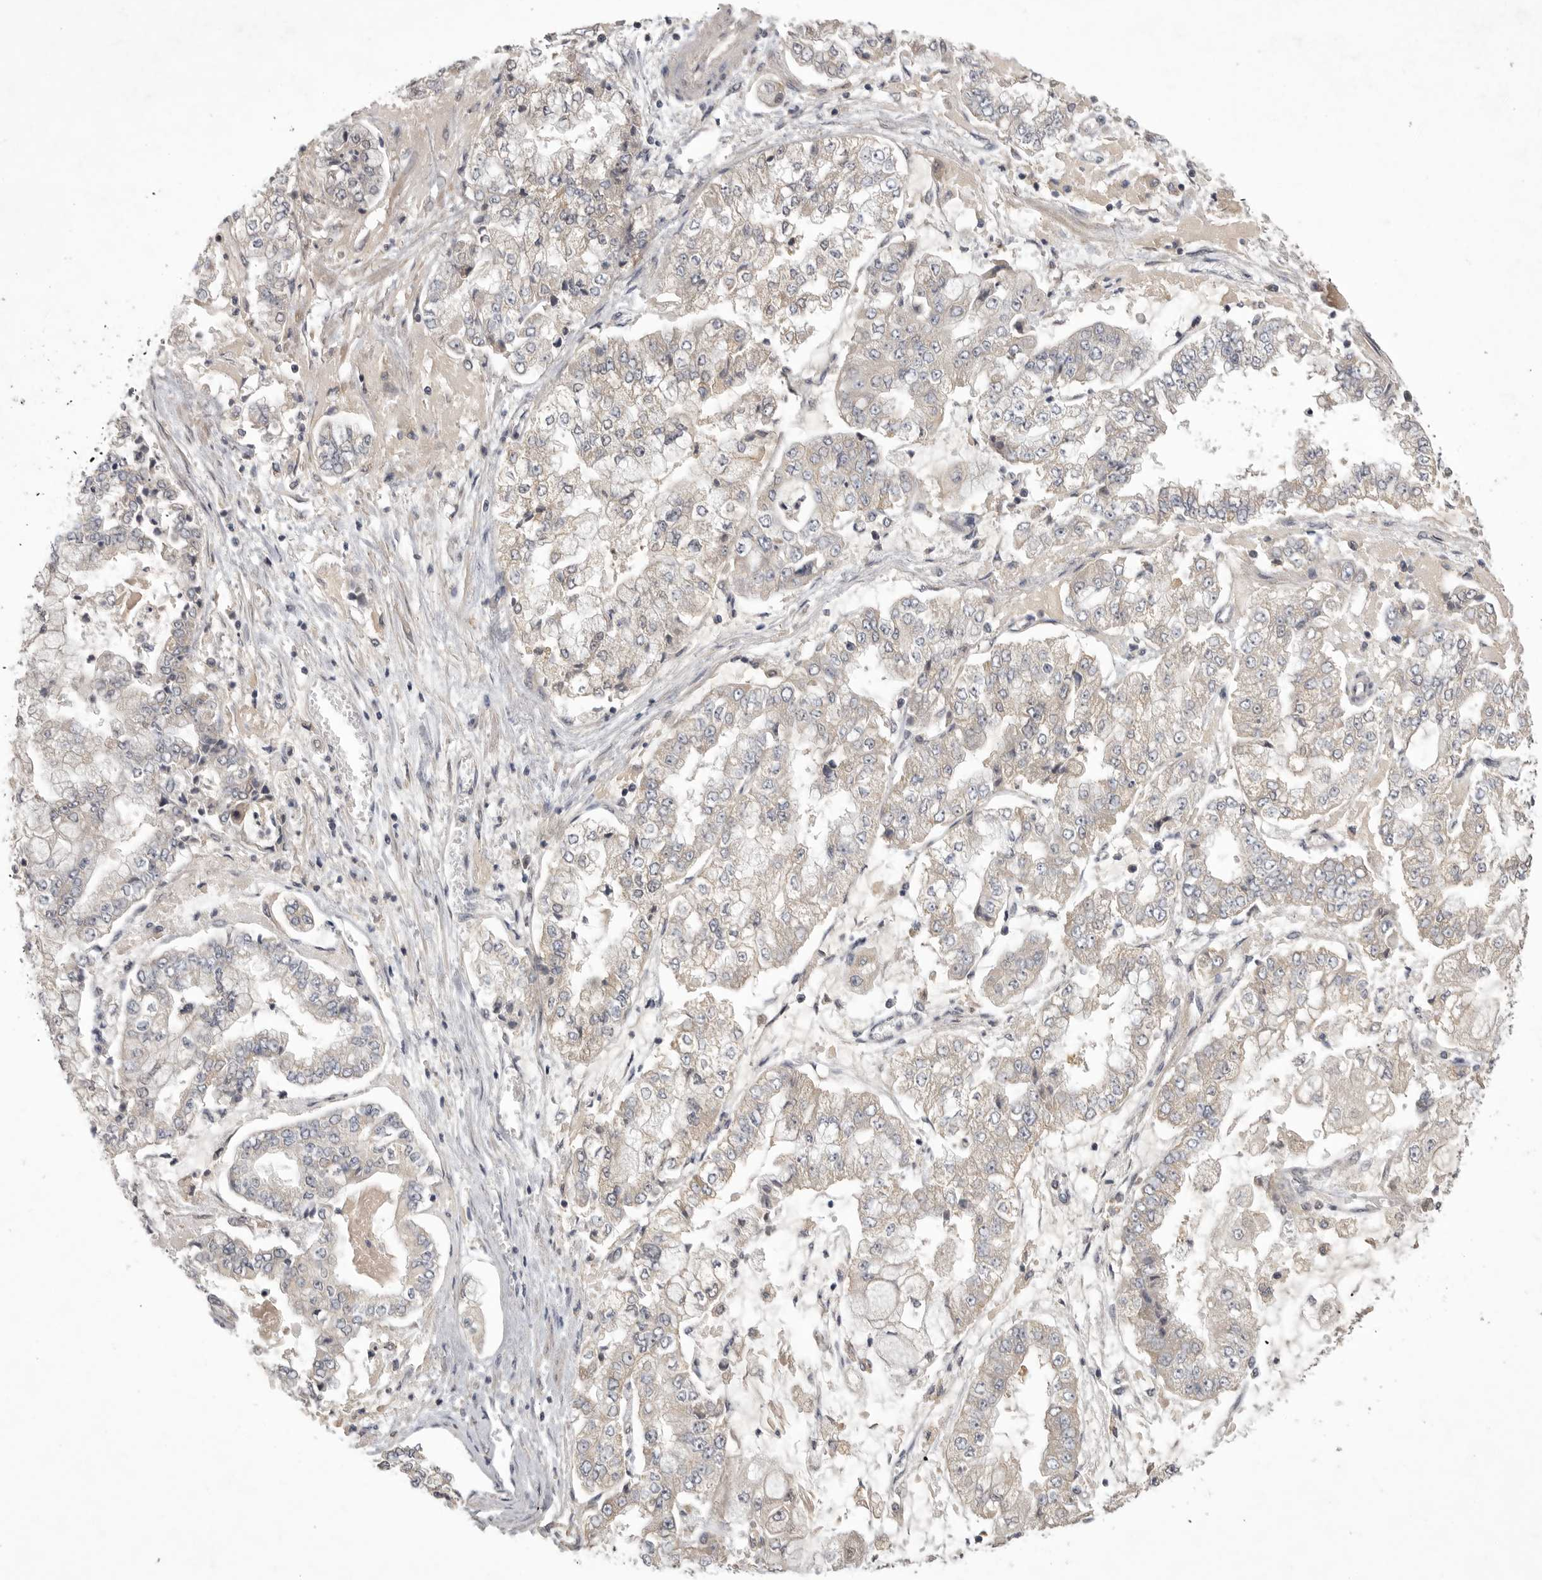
{"staining": {"intensity": "weak", "quantity": "<25%", "location": "cytoplasmic/membranous"}, "tissue": "stomach cancer", "cell_type": "Tumor cells", "image_type": "cancer", "snomed": [{"axis": "morphology", "description": "Adenocarcinoma, NOS"}, {"axis": "topography", "description": "Stomach"}], "caption": "Immunohistochemical staining of human stomach adenocarcinoma reveals no significant staining in tumor cells.", "gene": "ZNF114", "patient": {"sex": "male", "age": 76}}